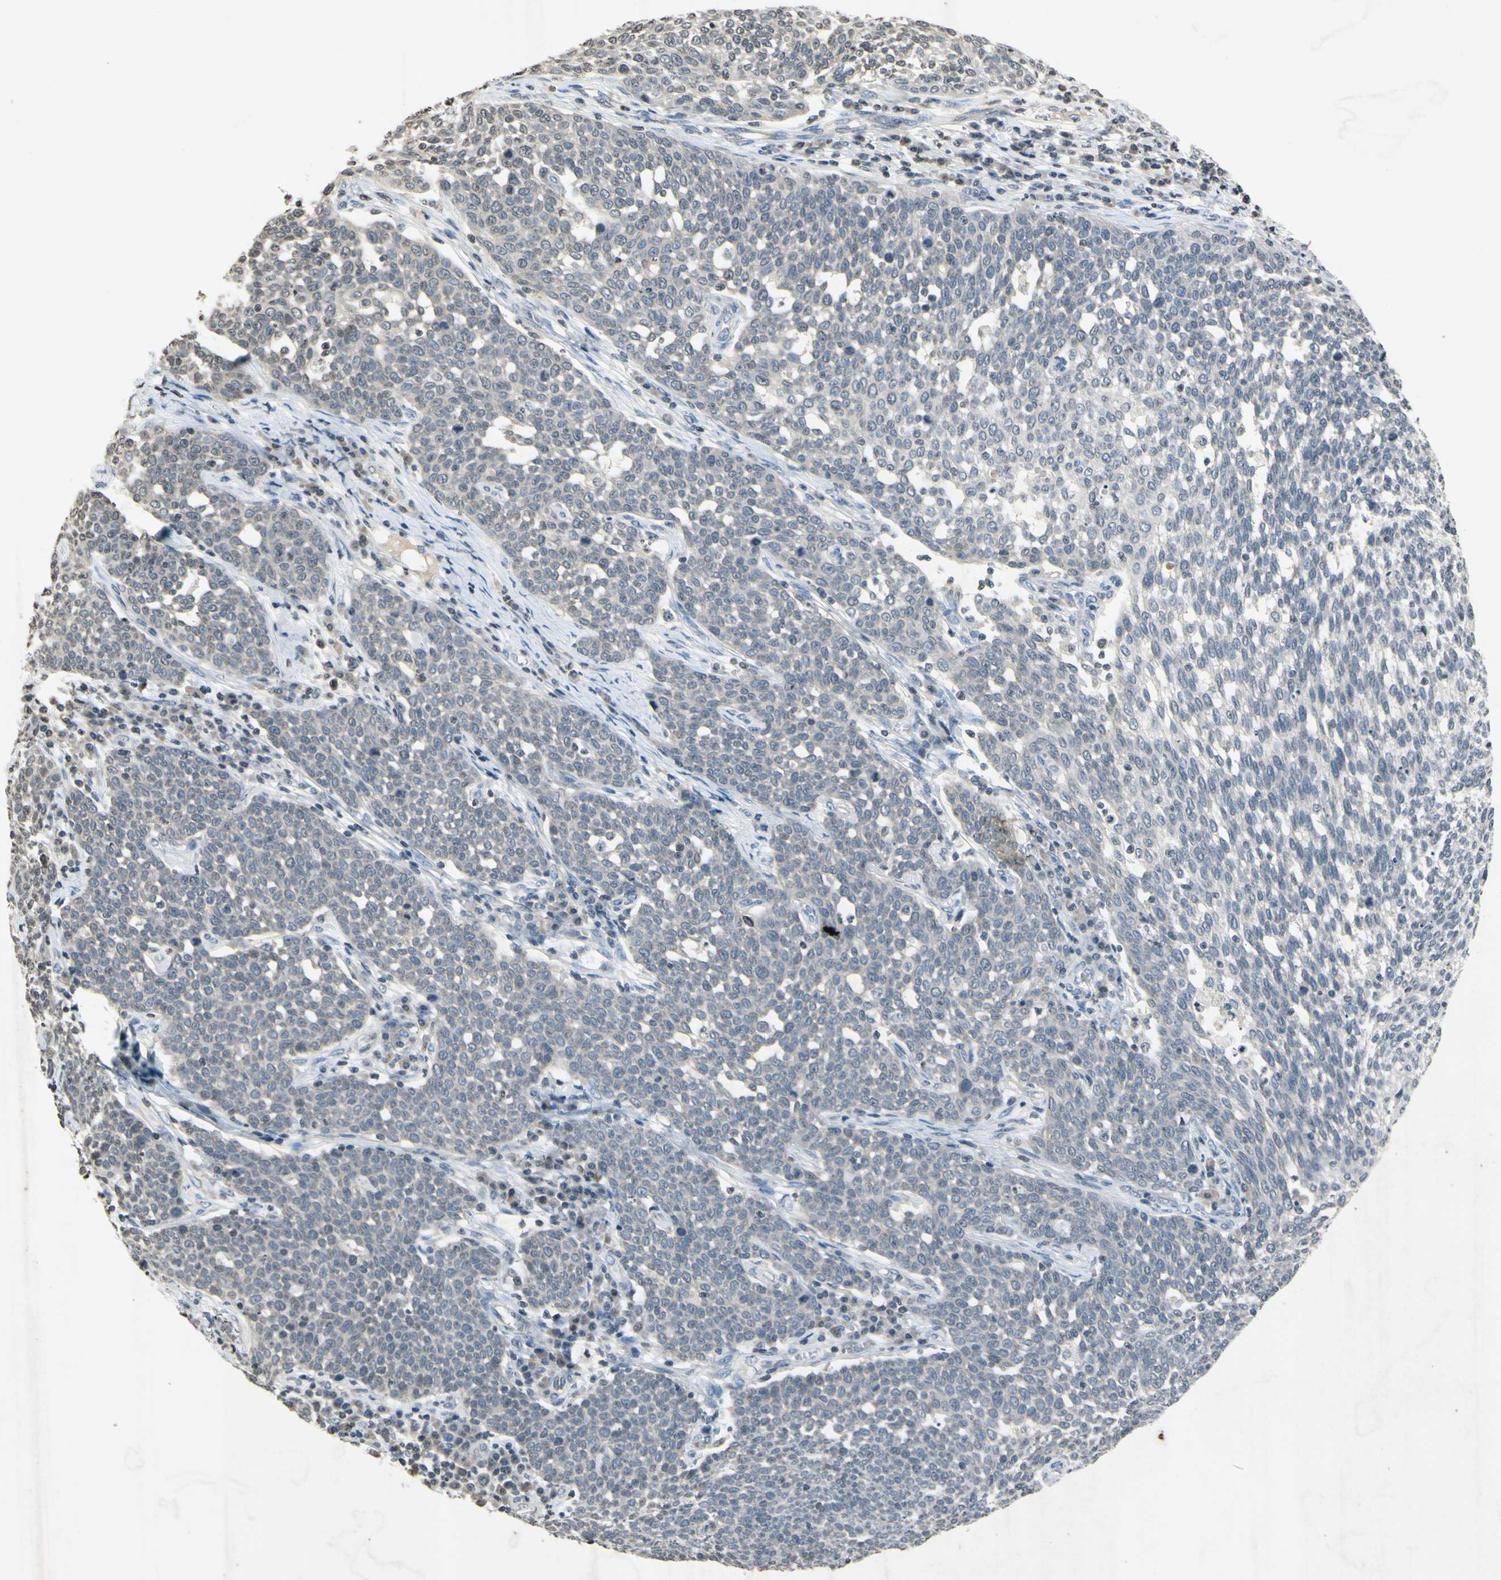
{"staining": {"intensity": "weak", "quantity": ">75%", "location": "cytoplasmic/membranous"}, "tissue": "cervical cancer", "cell_type": "Tumor cells", "image_type": "cancer", "snomed": [{"axis": "morphology", "description": "Squamous cell carcinoma, NOS"}, {"axis": "topography", "description": "Cervix"}], "caption": "Immunohistochemical staining of human cervical cancer (squamous cell carcinoma) exhibits low levels of weak cytoplasmic/membranous protein positivity in approximately >75% of tumor cells. The protein is stained brown, and the nuclei are stained in blue (DAB (3,3'-diaminobenzidine) IHC with brightfield microscopy, high magnification).", "gene": "CLDN11", "patient": {"sex": "female", "age": 34}}